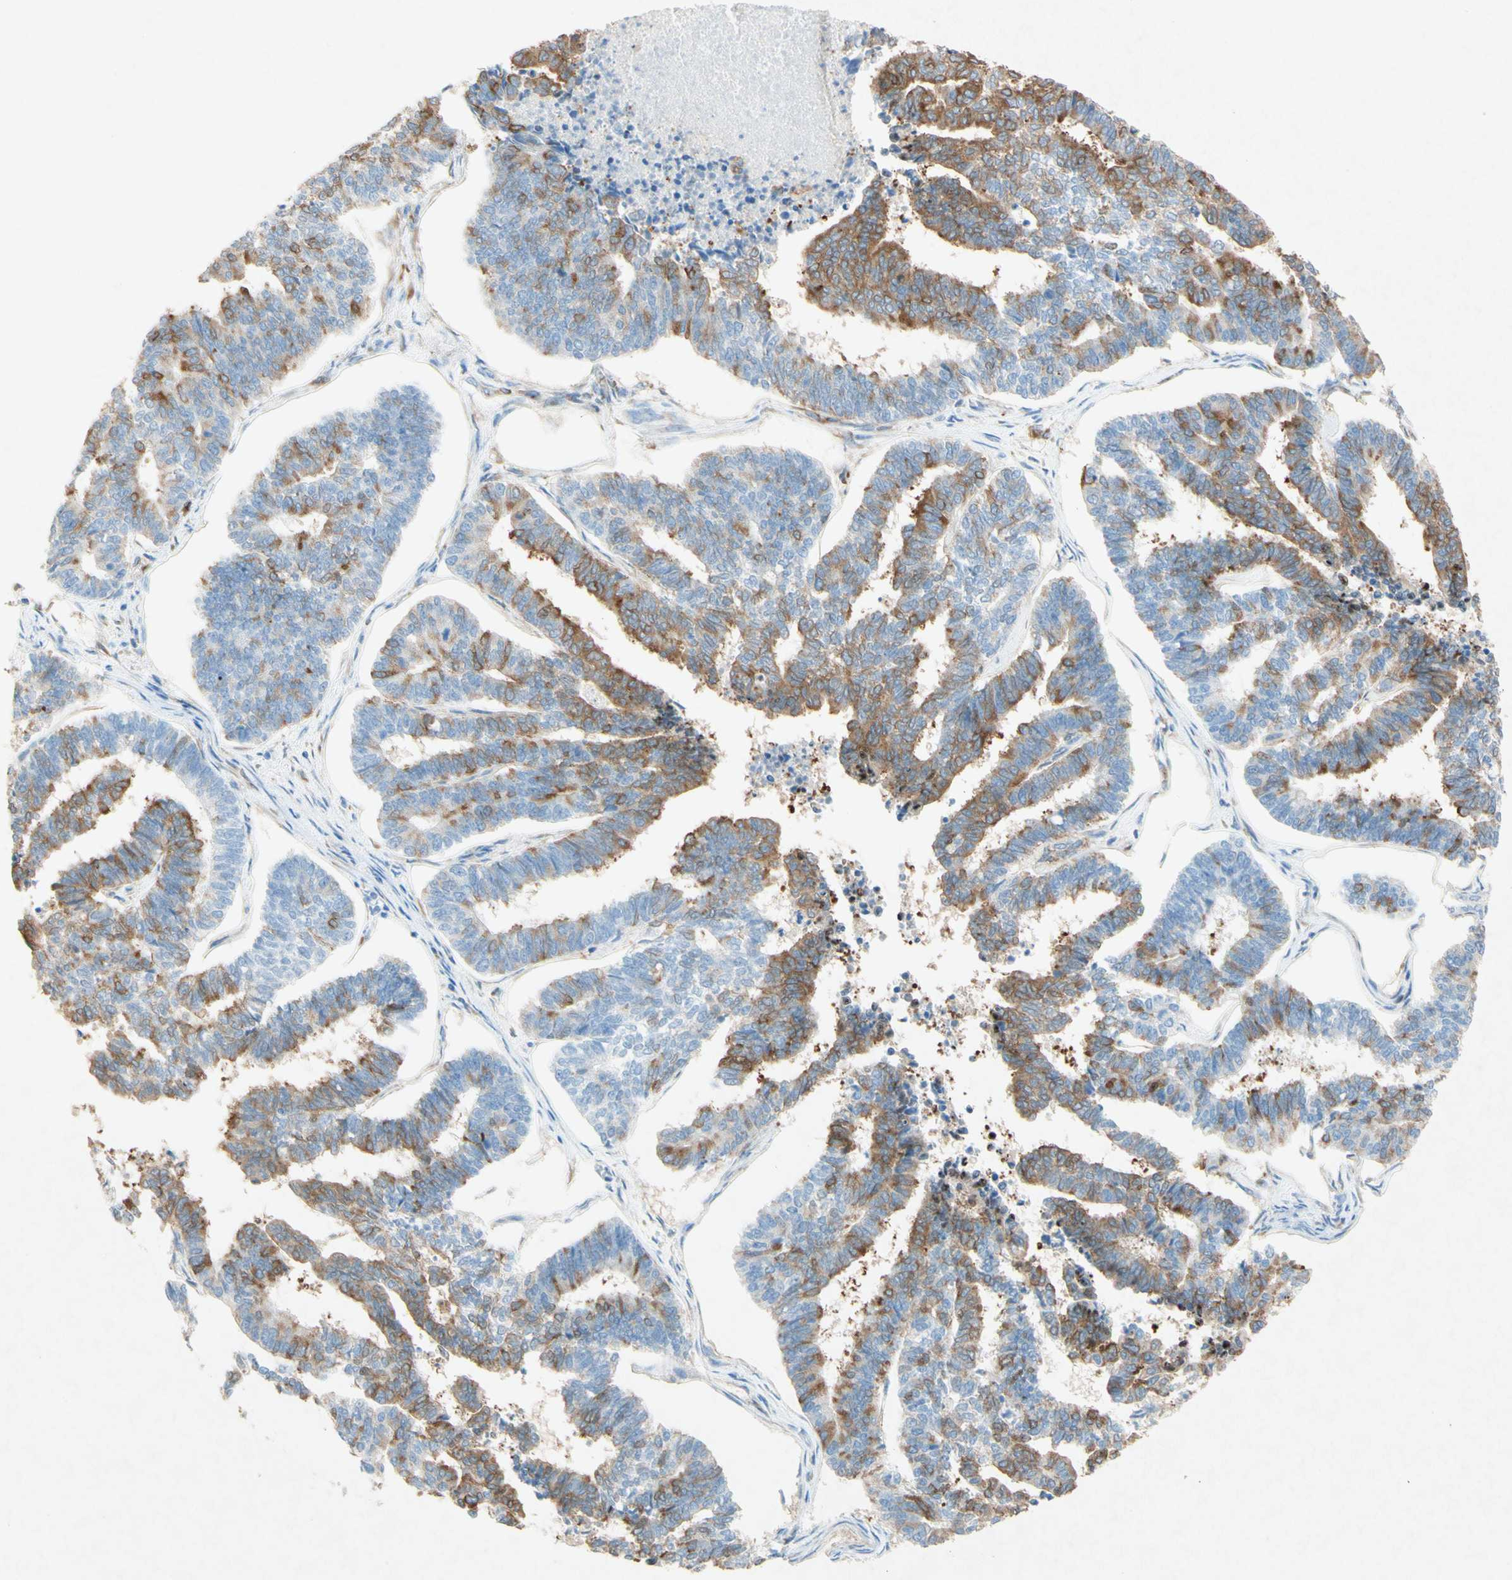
{"staining": {"intensity": "moderate", "quantity": "<25%", "location": "cytoplasmic/membranous"}, "tissue": "endometrial cancer", "cell_type": "Tumor cells", "image_type": "cancer", "snomed": [{"axis": "morphology", "description": "Adenocarcinoma, NOS"}, {"axis": "topography", "description": "Endometrium"}], "caption": "Endometrial cancer (adenocarcinoma) stained for a protein demonstrates moderate cytoplasmic/membranous positivity in tumor cells.", "gene": "PABPC1", "patient": {"sex": "female", "age": 70}}